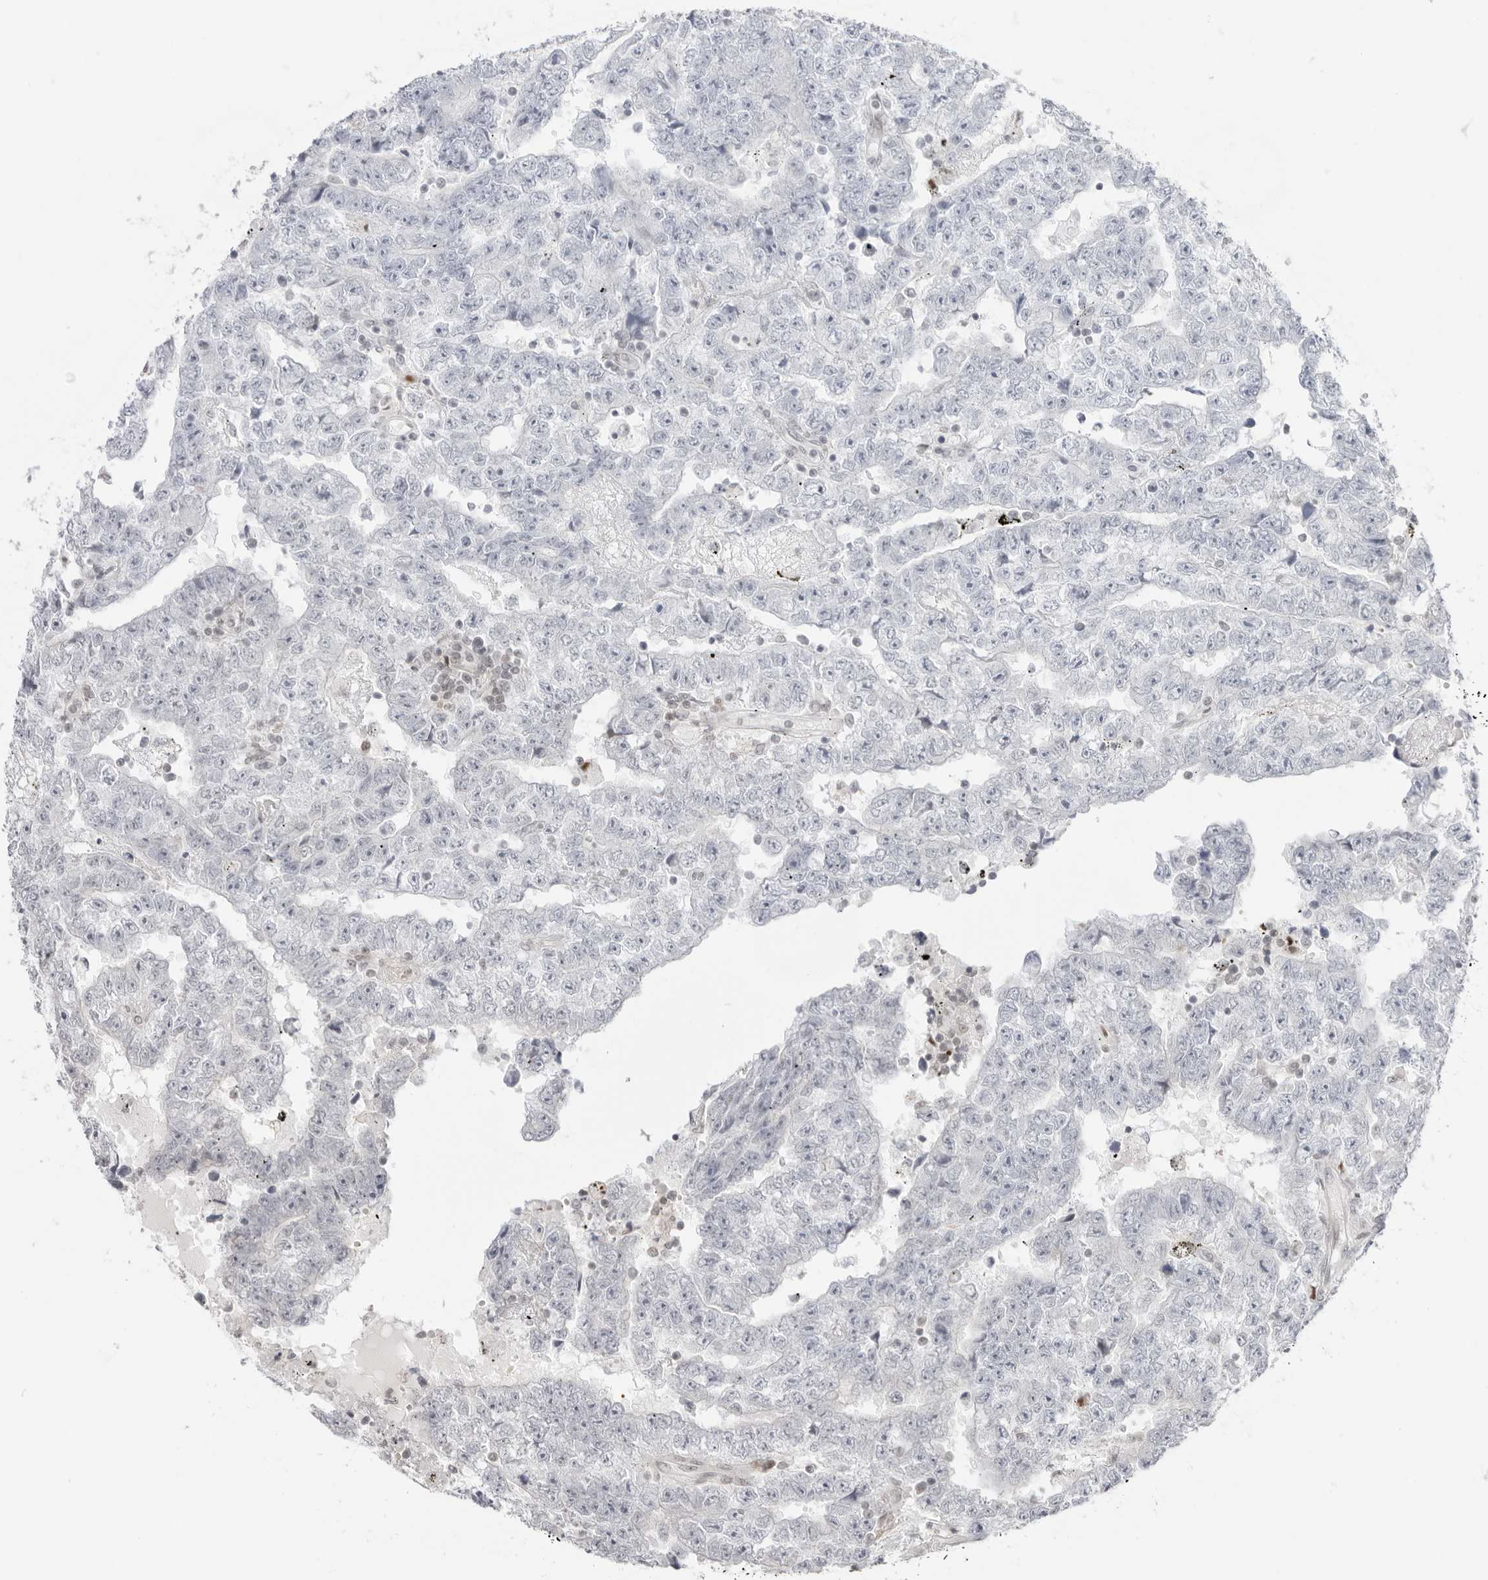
{"staining": {"intensity": "negative", "quantity": "none", "location": "none"}, "tissue": "testis cancer", "cell_type": "Tumor cells", "image_type": "cancer", "snomed": [{"axis": "morphology", "description": "Carcinoma, Embryonal, NOS"}, {"axis": "topography", "description": "Testis"}], "caption": "The photomicrograph shows no staining of tumor cells in testis cancer (embryonal carcinoma).", "gene": "RNF146", "patient": {"sex": "male", "age": 25}}